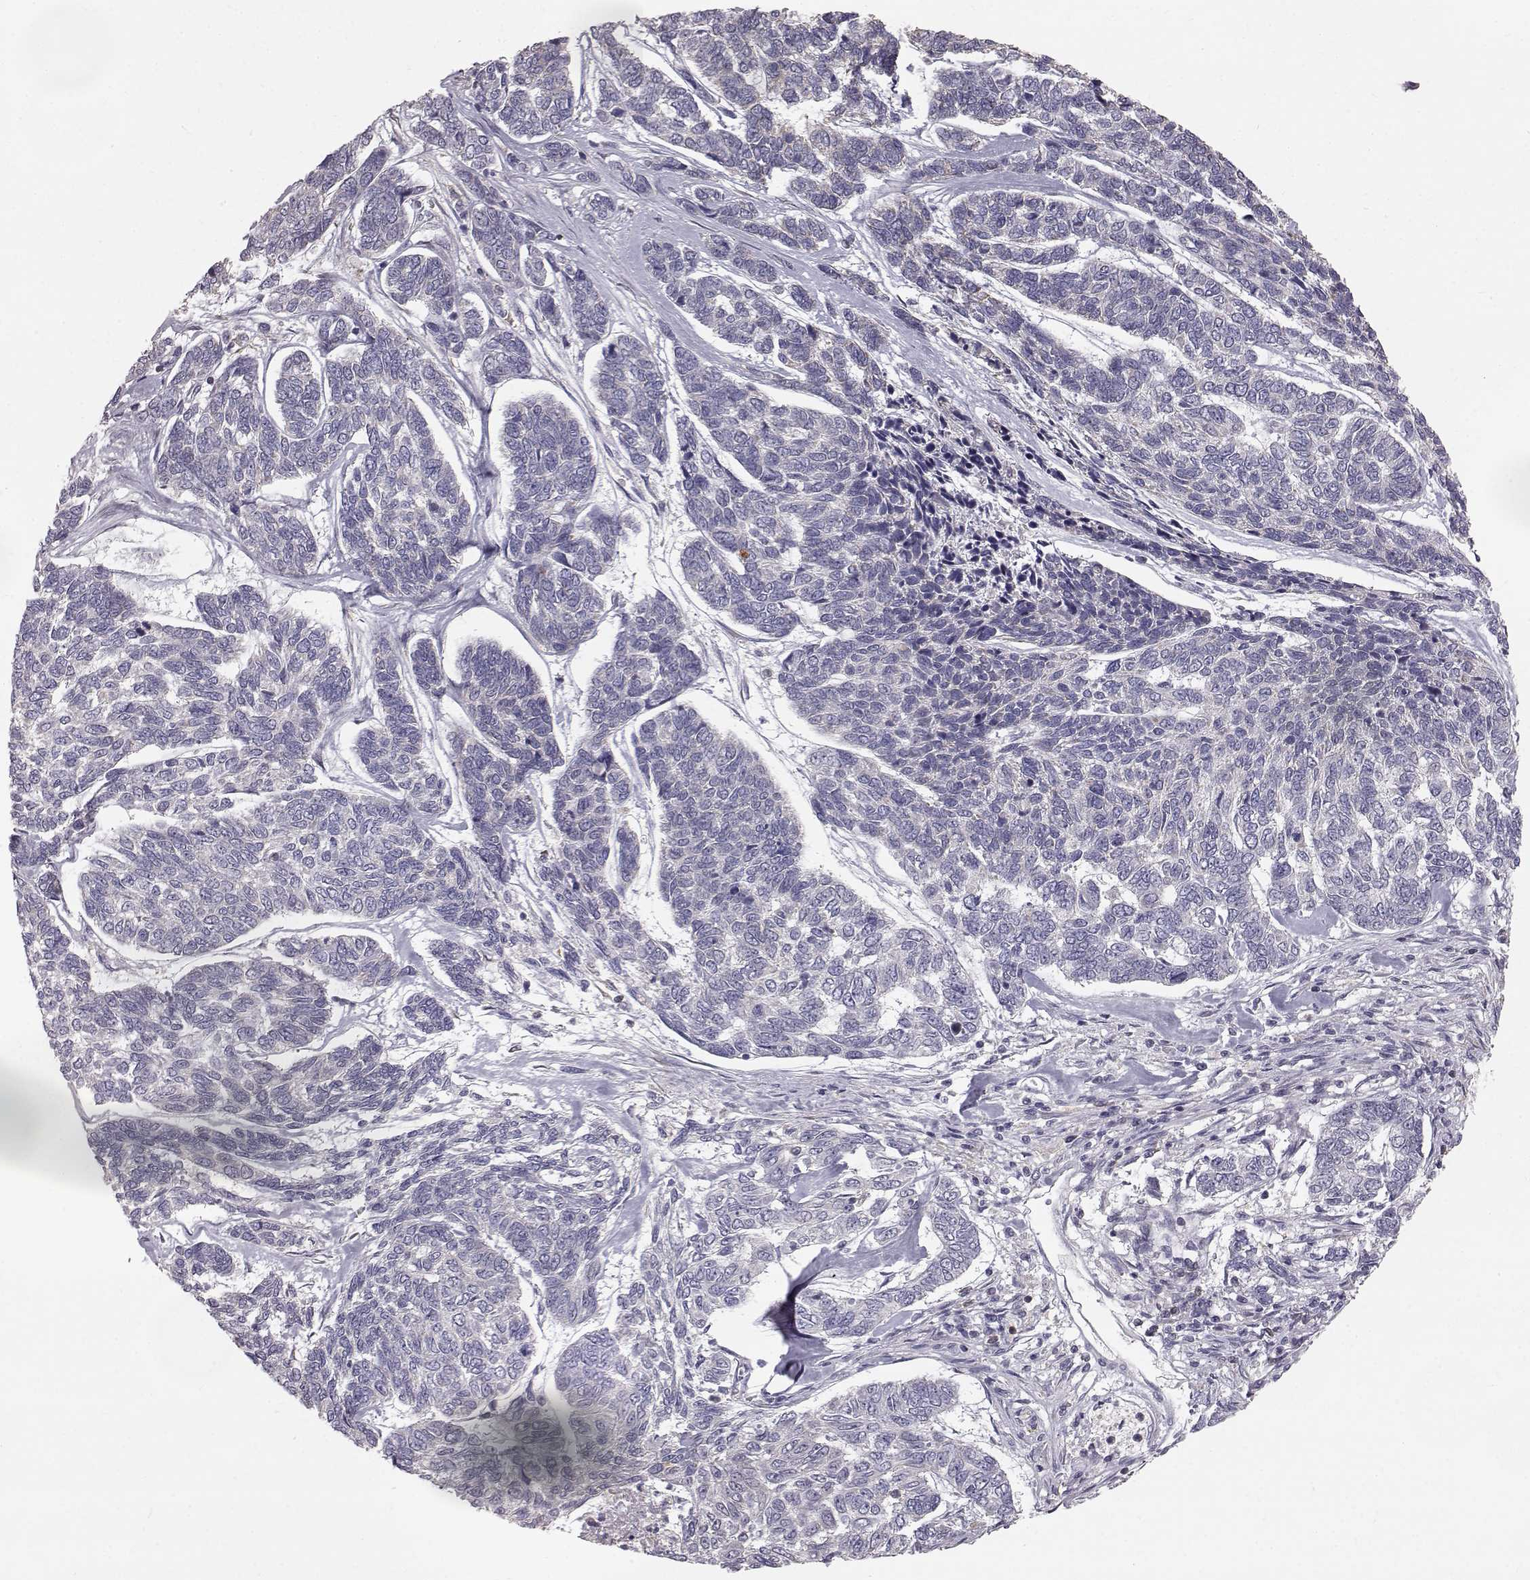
{"staining": {"intensity": "negative", "quantity": "none", "location": "none"}, "tissue": "skin cancer", "cell_type": "Tumor cells", "image_type": "cancer", "snomed": [{"axis": "morphology", "description": "Basal cell carcinoma"}, {"axis": "topography", "description": "Skin"}], "caption": "IHC histopathology image of neoplastic tissue: human skin cancer (basal cell carcinoma) stained with DAB (3,3'-diaminobenzidine) exhibits no significant protein staining in tumor cells.", "gene": "GRAP2", "patient": {"sex": "female", "age": 65}}